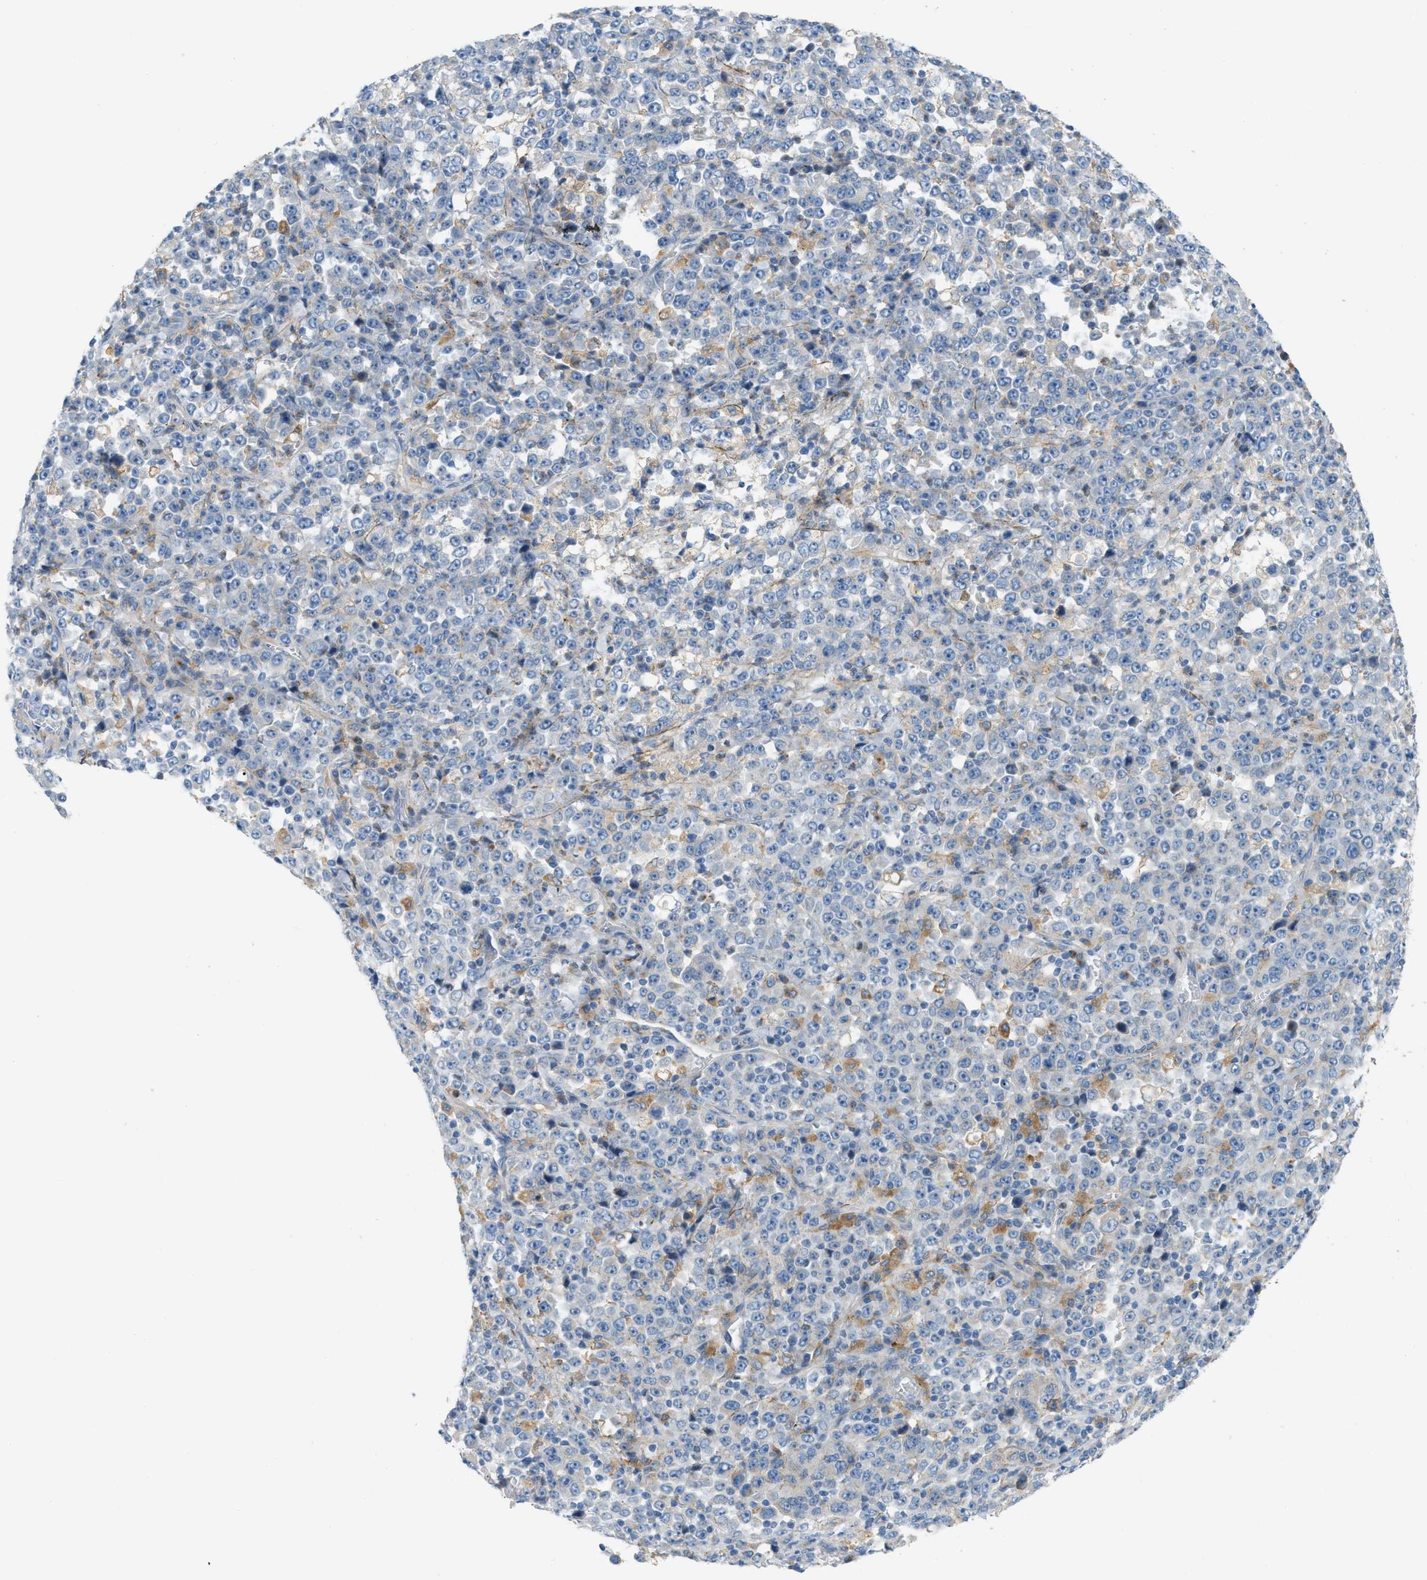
{"staining": {"intensity": "negative", "quantity": "none", "location": "none"}, "tissue": "stomach cancer", "cell_type": "Tumor cells", "image_type": "cancer", "snomed": [{"axis": "morphology", "description": "Normal tissue, NOS"}, {"axis": "morphology", "description": "Adenocarcinoma, NOS"}, {"axis": "topography", "description": "Stomach, upper"}, {"axis": "topography", "description": "Stomach"}], "caption": "Tumor cells show no significant protein expression in stomach cancer.", "gene": "LMBRD1", "patient": {"sex": "male", "age": 59}}